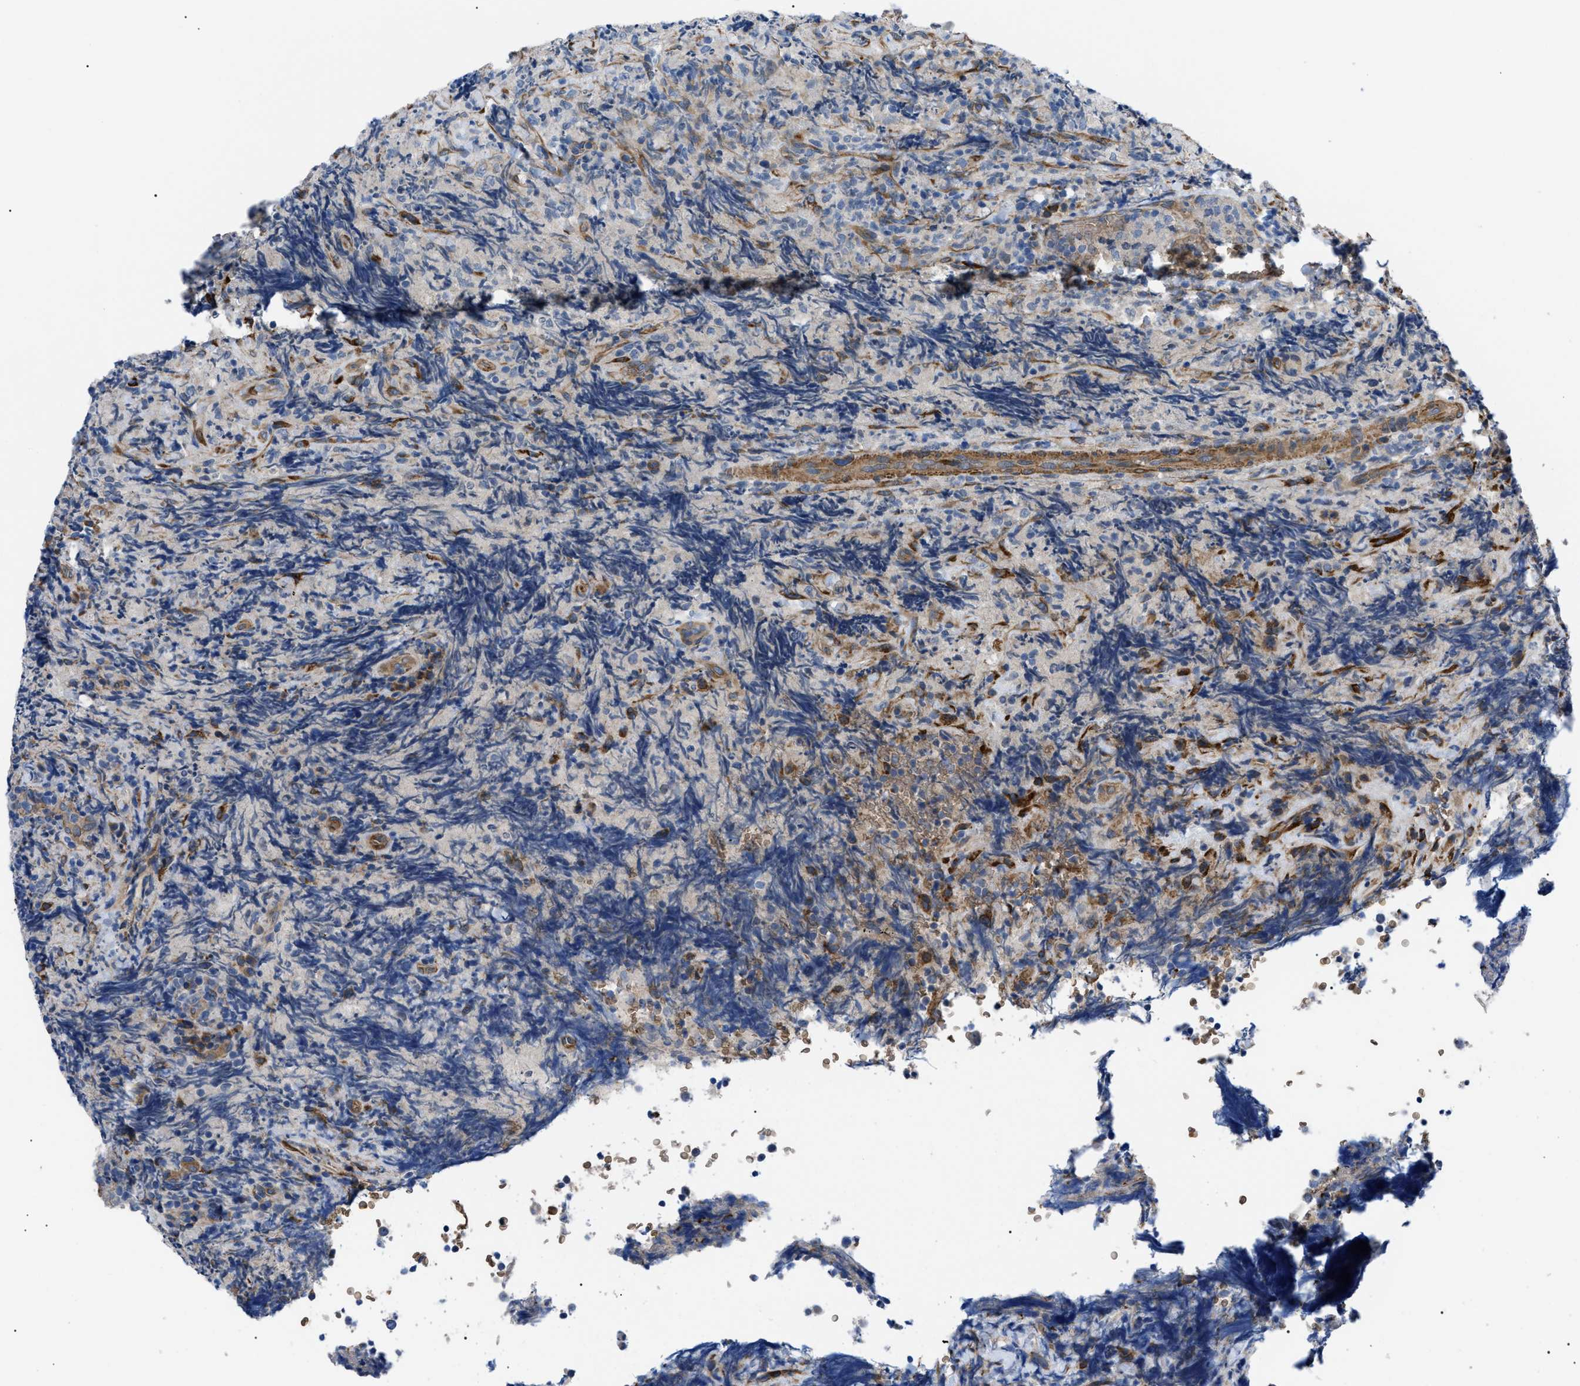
{"staining": {"intensity": "negative", "quantity": "none", "location": "none"}, "tissue": "lymphoma", "cell_type": "Tumor cells", "image_type": "cancer", "snomed": [{"axis": "morphology", "description": "Malignant lymphoma, non-Hodgkin's type, High grade"}, {"axis": "topography", "description": "Tonsil"}], "caption": "High power microscopy photomicrograph of an immunohistochemistry (IHC) micrograph of lymphoma, revealing no significant staining in tumor cells. (DAB (3,3'-diaminobenzidine) immunohistochemistry, high magnification).", "gene": "MYO10", "patient": {"sex": "female", "age": 36}}